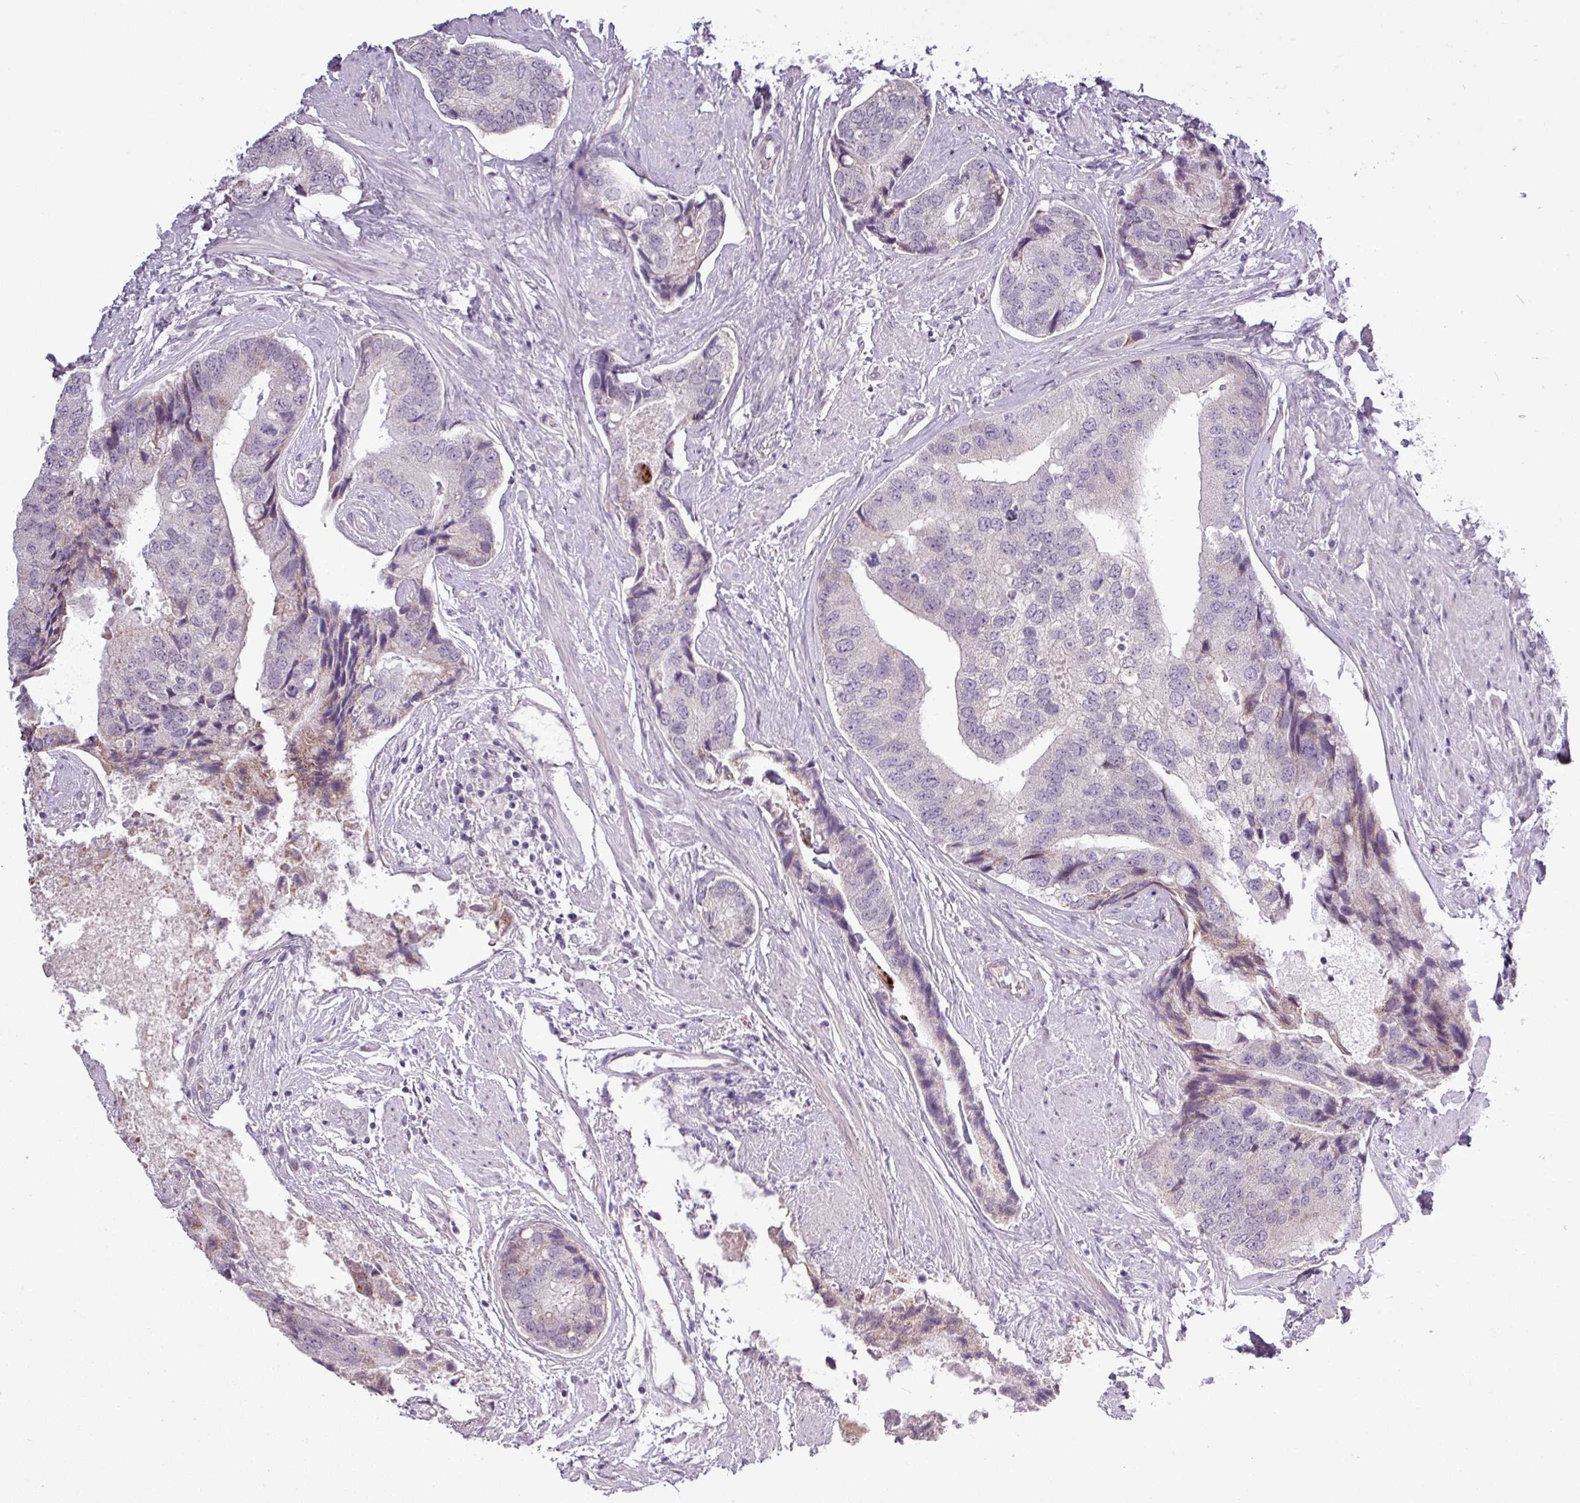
{"staining": {"intensity": "negative", "quantity": "none", "location": "none"}, "tissue": "prostate cancer", "cell_type": "Tumor cells", "image_type": "cancer", "snomed": [{"axis": "morphology", "description": "Adenocarcinoma, High grade"}, {"axis": "topography", "description": "Prostate"}], "caption": "This photomicrograph is of adenocarcinoma (high-grade) (prostate) stained with IHC to label a protein in brown with the nuclei are counter-stained blue. There is no positivity in tumor cells.", "gene": "GPT2", "patient": {"sex": "male", "age": 70}}